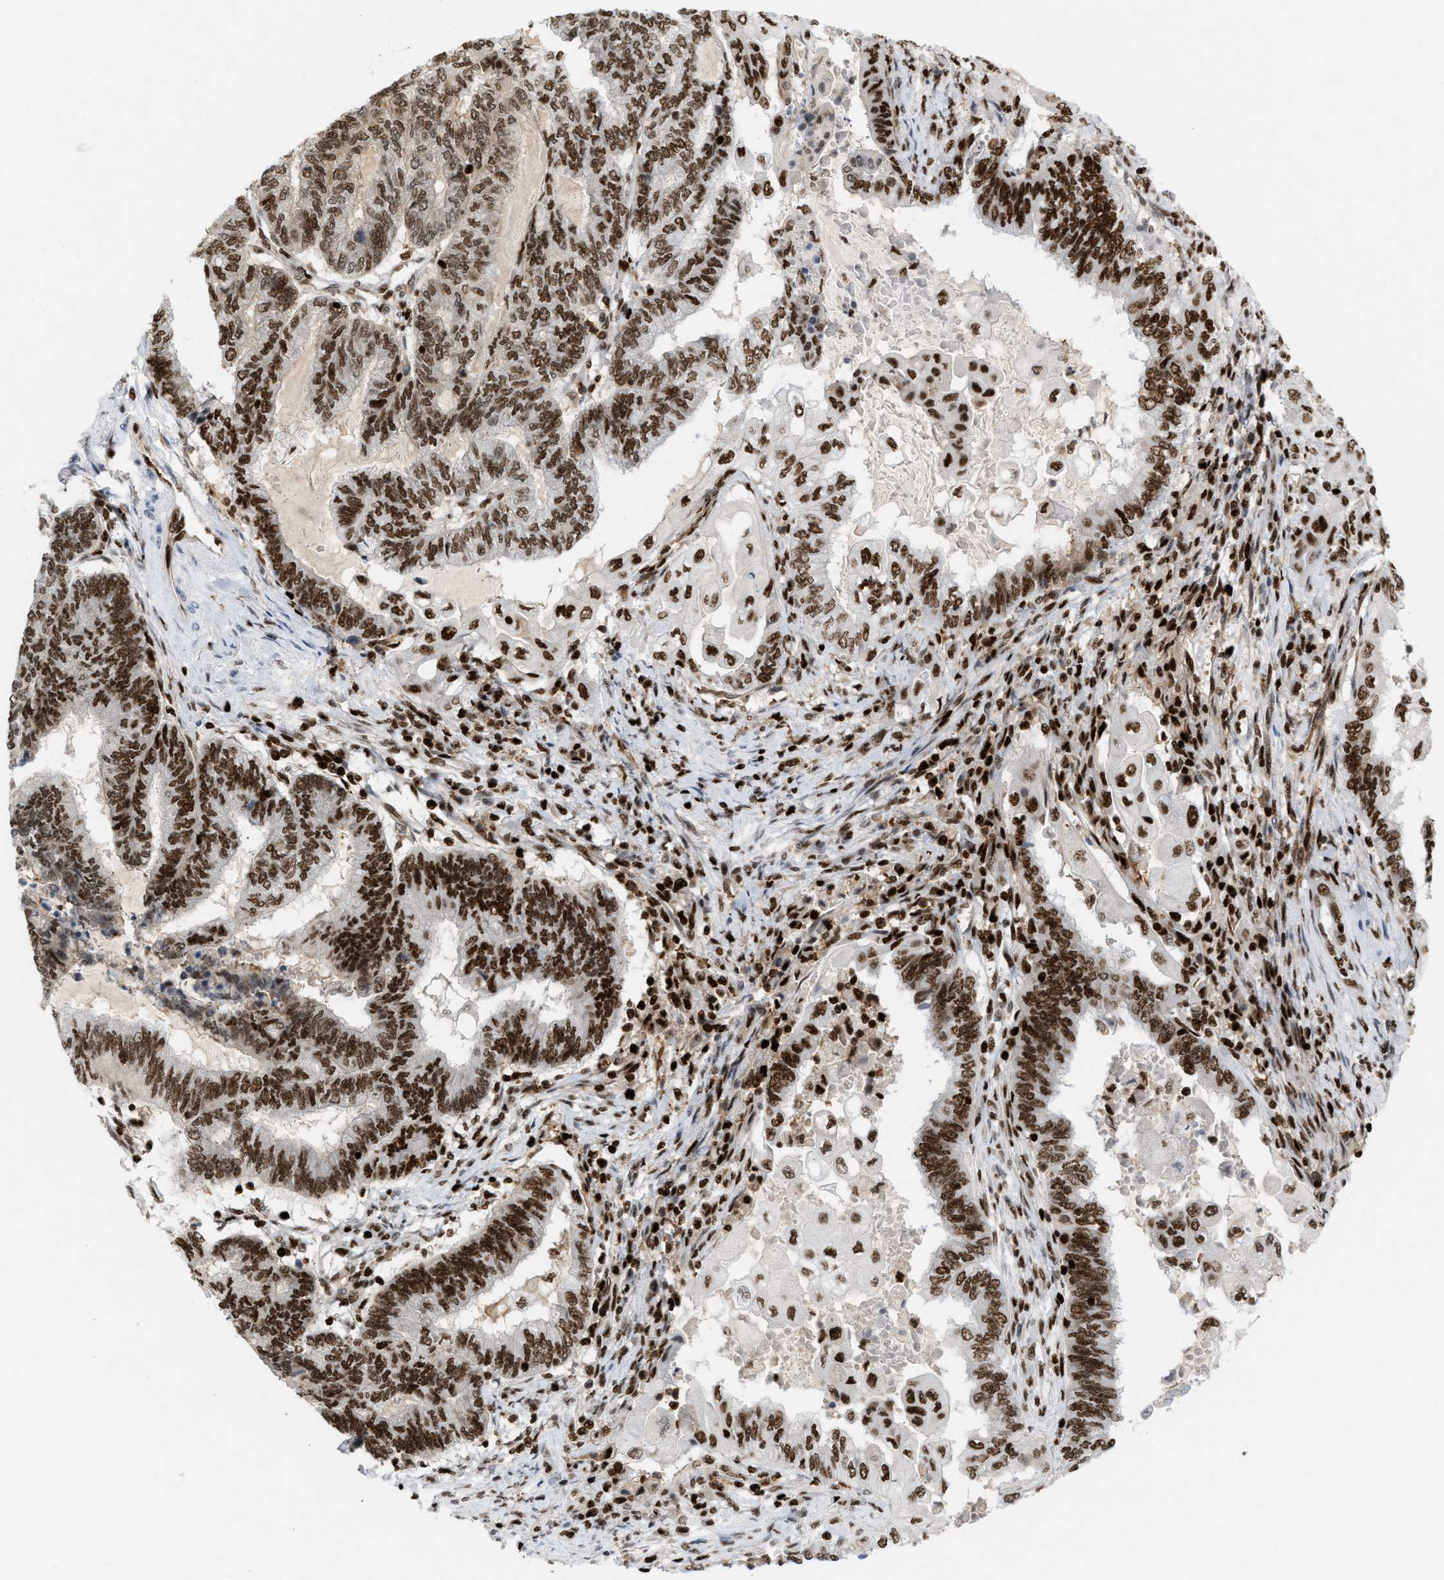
{"staining": {"intensity": "strong", "quantity": ">75%", "location": "nuclear"}, "tissue": "endometrial cancer", "cell_type": "Tumor cells", "image_type": "cancer", "snomed": [{"axis": "morphology", "description": "Adenocarcinoma, NOS"}, {"axis": "topography", "description": "Uterus"}, {"axis": "topography", "description": "Endometrium"}], "caption": "This is a photomicrograph of immunohistochemistry (IHC) staining of endometrial cancer (adenocarcinoma), which shows strong expression in the nuclear of tumor cells.", "gene": "RNASEK-C17orf49", "patient": {"sex": "female", "age": 70}}